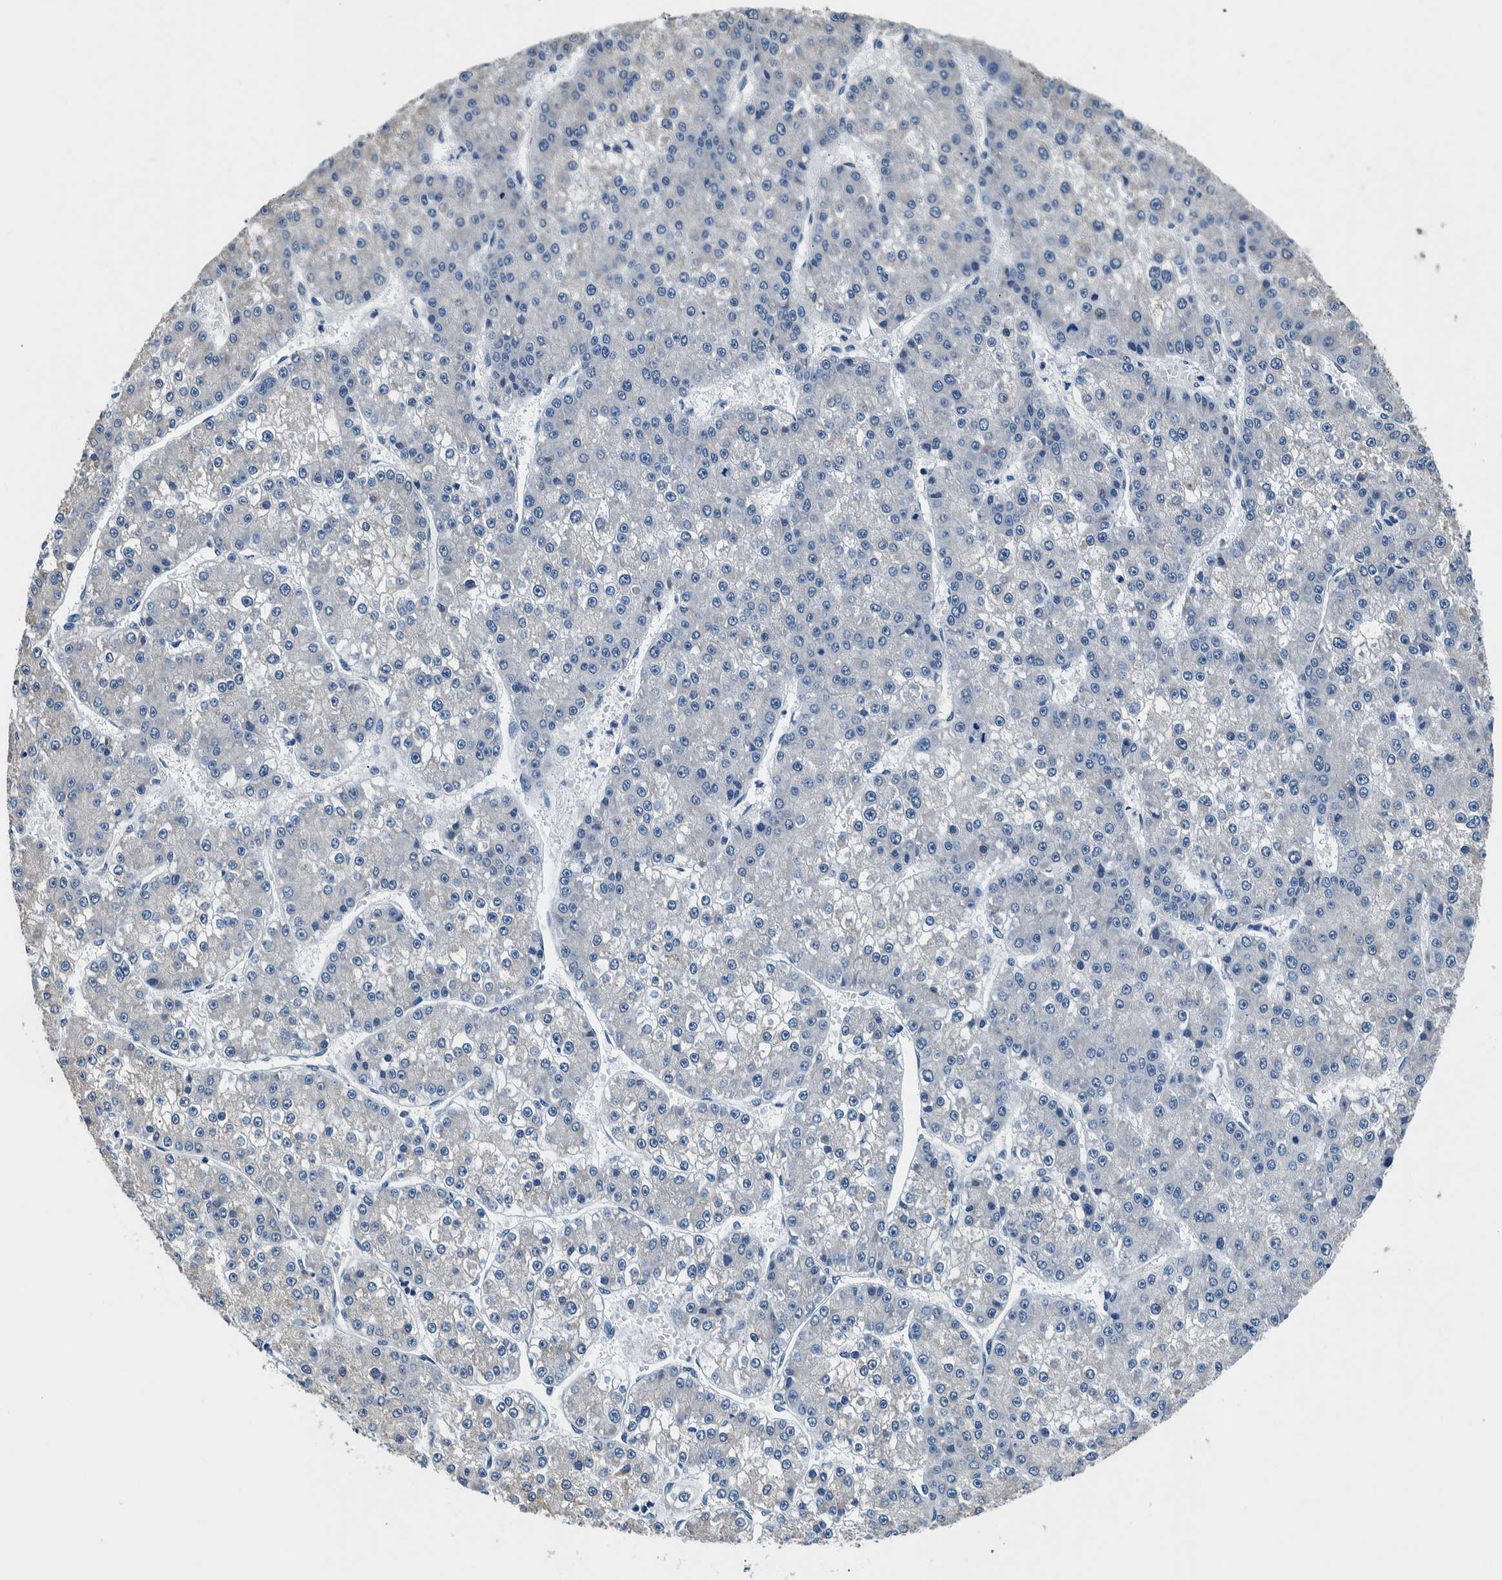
{"staining": {"intensity": "negative", "quantity": "none", "location": "none"}, "tissue": "liver cancer", "cell_type": "Tumor cells", "image_type": "cancer", "snomed": [{"axis": "morphology", "description": "Carcinoma, Hepatocellular, NOS"}, {"axis": "topography", "description": "Liver"}], "caption": "Tumor cells show no significant positivity in liver hepatocellular carcinoma.", "gene": "NIBAN2", "patient": {"sex": "female", "age": 73}}